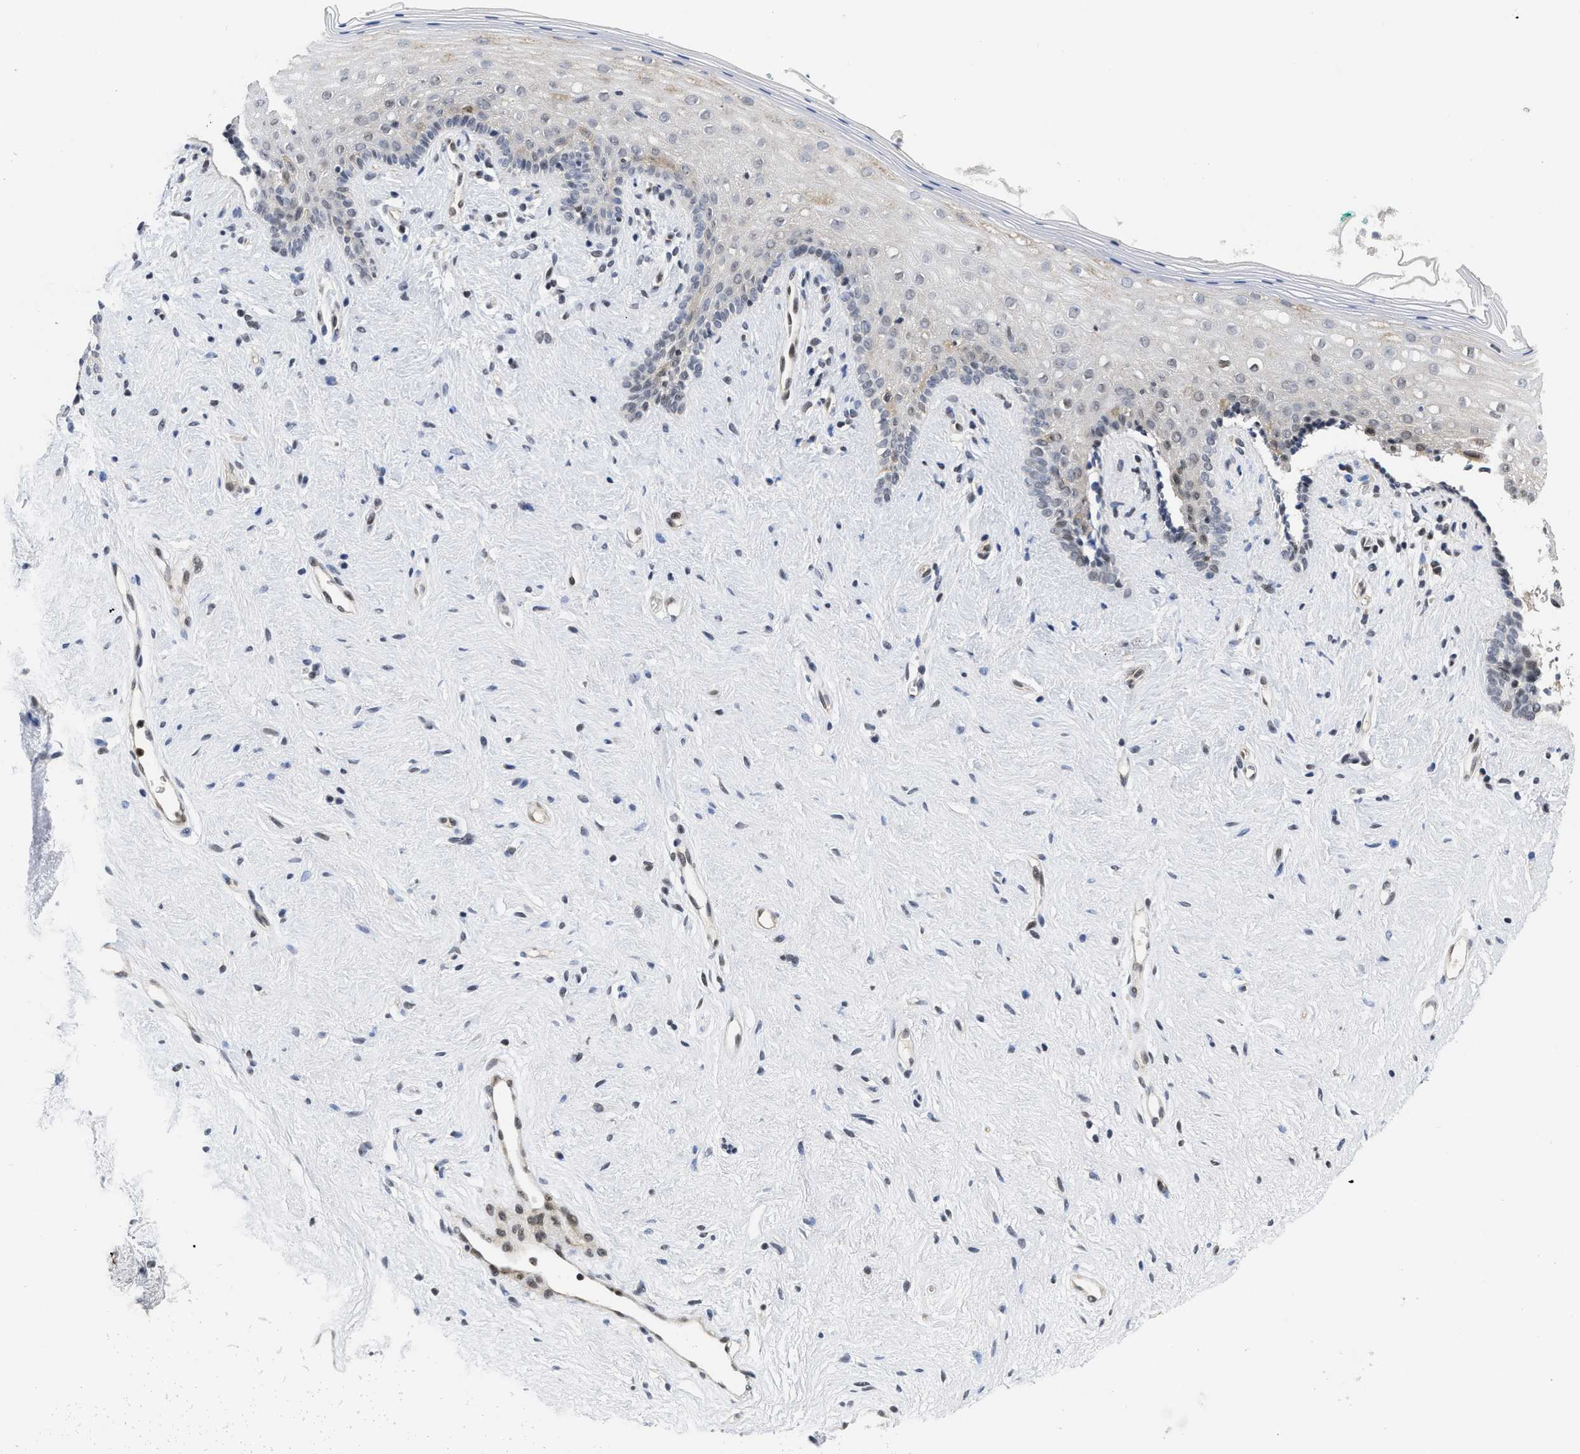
{"staining": {"intensity": "weak", "quantity": "<25%", "location": "cytoplasmic/membranous"}, "tissue": "vagina", "cell_type": "Squamous epithelial cells", "image_type": "normal", "snomed": [{"axis": "morphology", "description": "Normal tissue, NOS"}, {"axis": "topography", "description": "Vagina"}], "caption": "High power microscopy histopathology image of an IHC image of benign vagina, revealing no significant staining in squamous epithelial cells. (Stains: DAB (3,3'-diaminobenzidine) immunohistochemistry (IHC) with hematoxylin counter stain, Microscopy: brightfield microscopy at high magnification).", "gene": "HIF1A", "patient": {"sex": "female", "age": 44}}